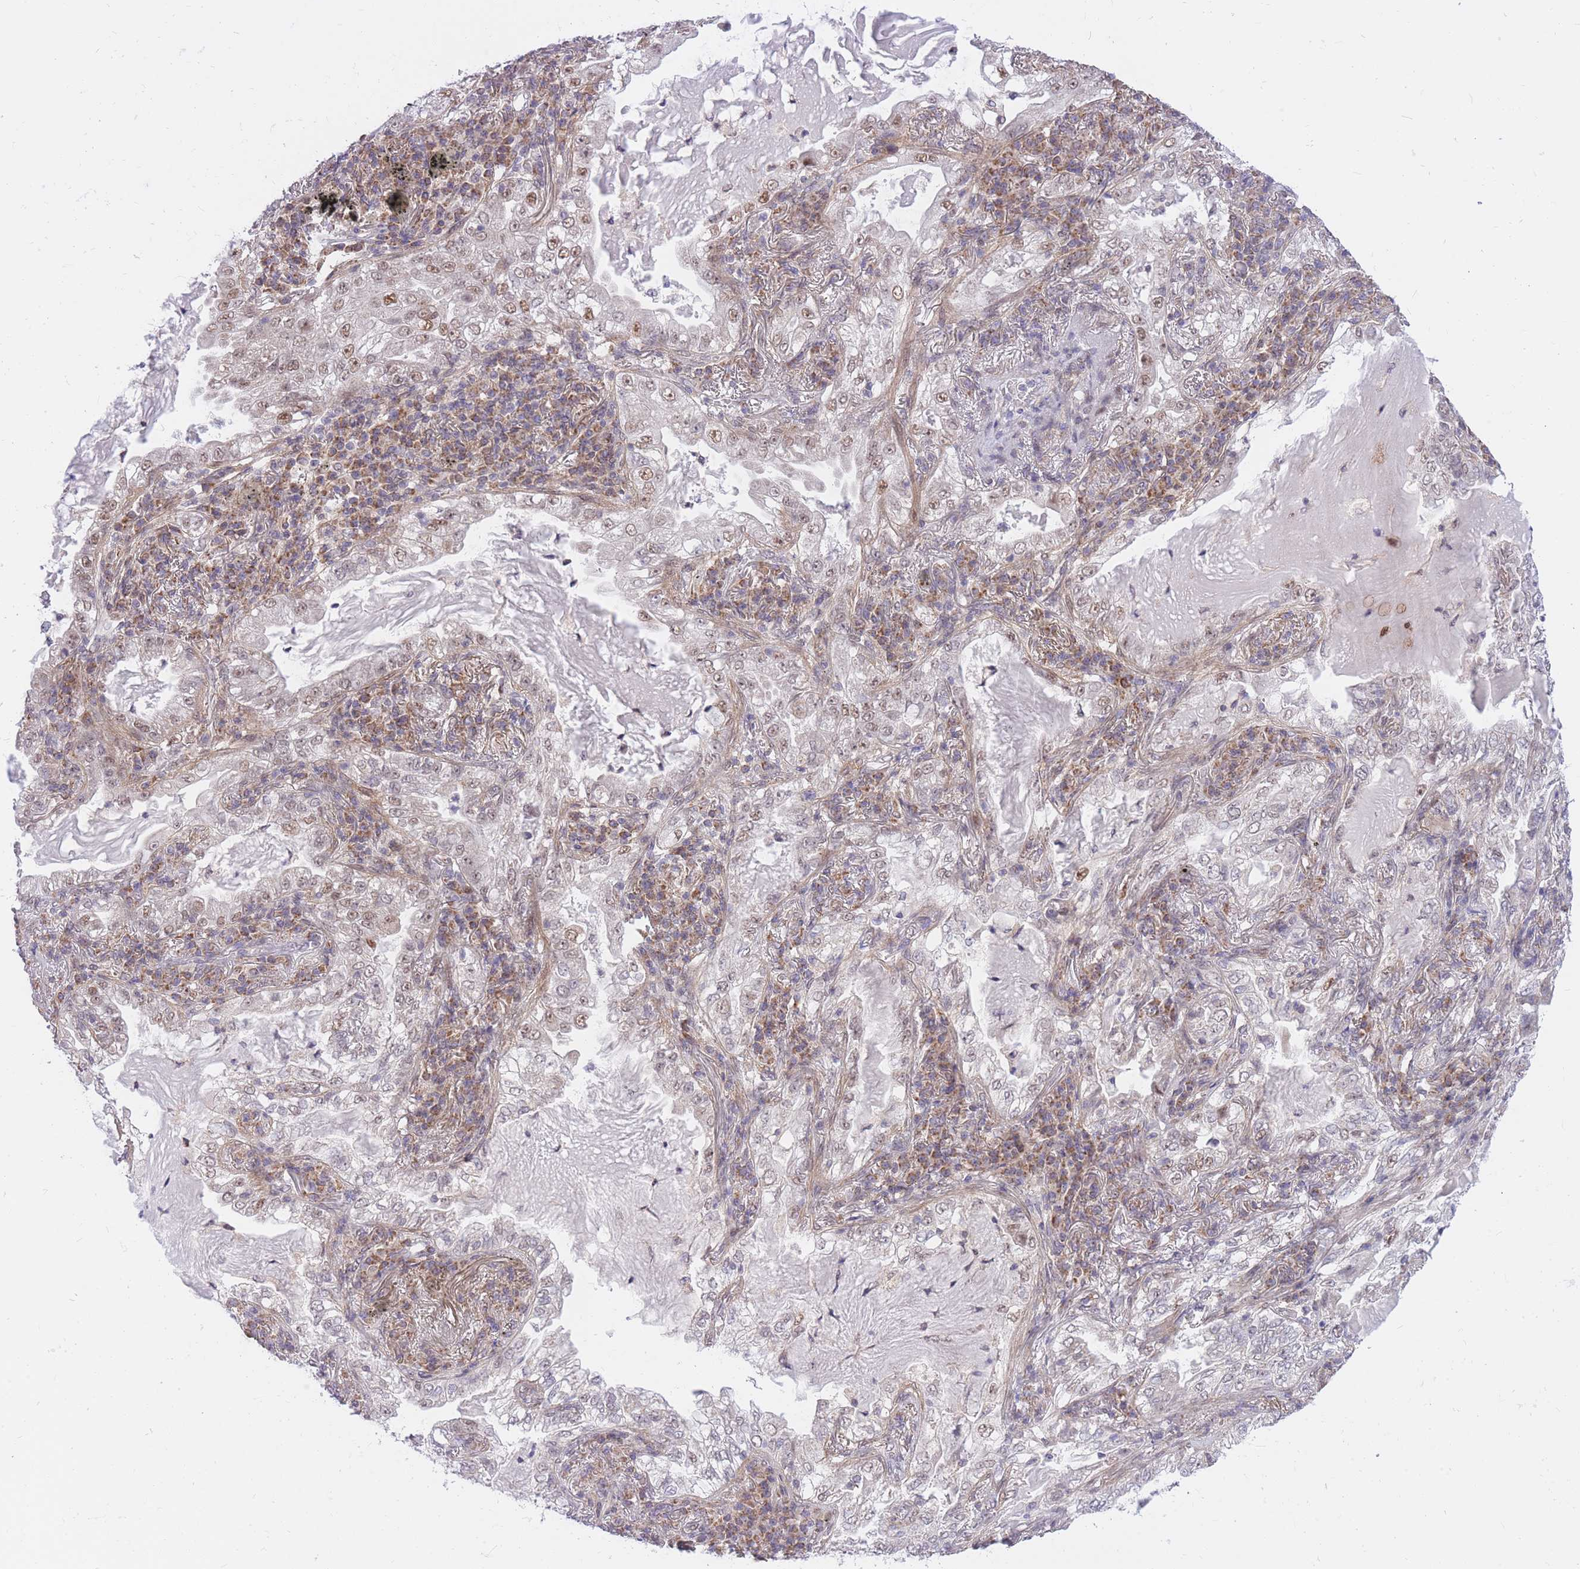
{"staining": {"intensity": "weak", "quantity": "<25%", "location": "nuclear"}, "tissue": "lung cancer", "cell_type": "Tumor cells", "image_type": "cancer", "snomed": [{"axis": "morphology", "description": "Adenocarcinoma, NOS"}, {"axis": "topography", "description": "Lung"}], "caption": "Tumor cells show no significant positivity in lung adenocarcinoma.", "gene": "MINDY2", "patient": {"sex": "female", "age": 73}}